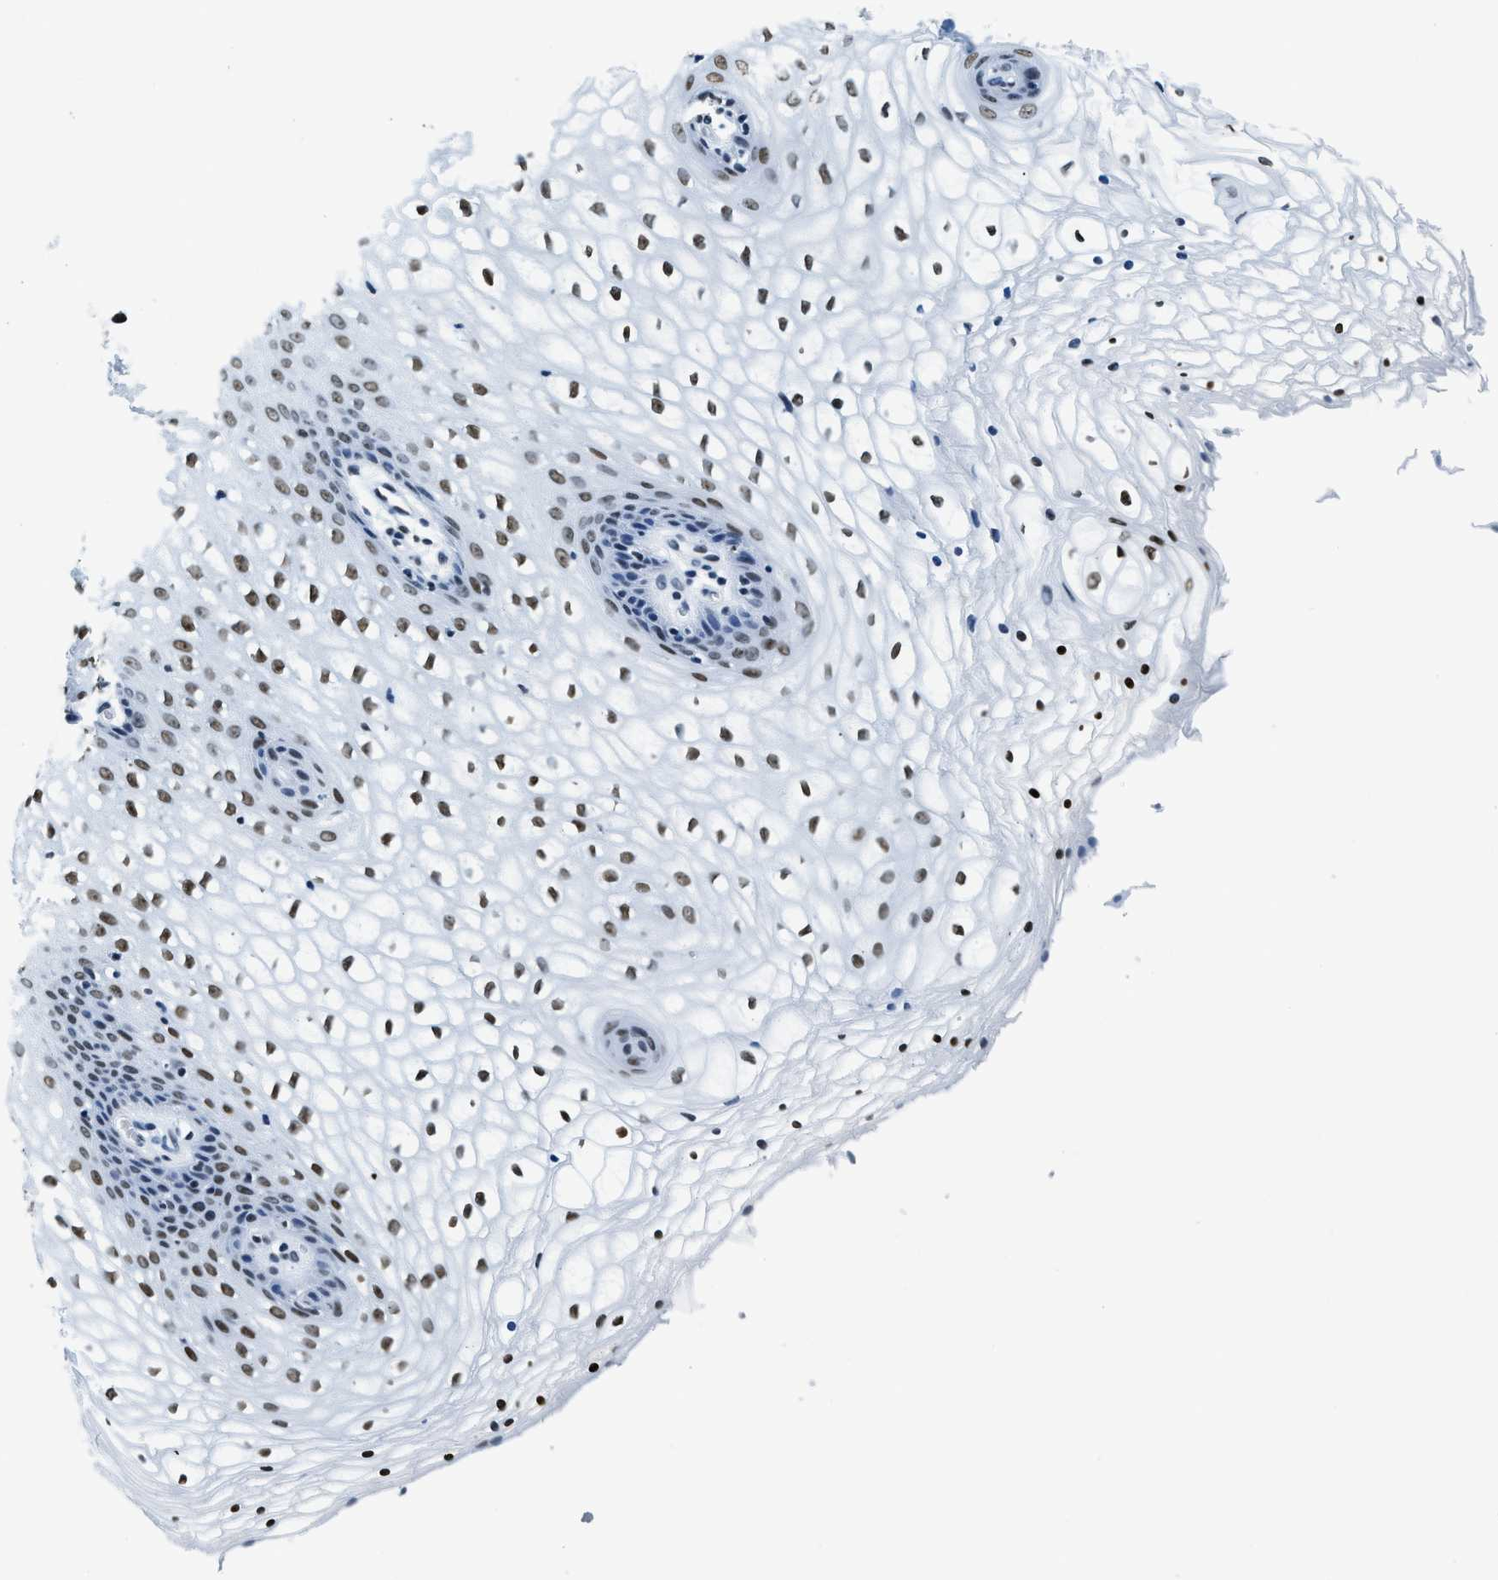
{"staining": {"intensity": "strong", "quantity": "25%-75%", "location": "nuclear"}, "tissue": "vagina", "cell_type": "Squamous epithelial cells", "image_type": "normal", "snomed": [{"axis": "morphology", "description": "Normal tissue, NOS"}, {"axis": "topography", "description": "Vagina"}], "caption": "The immunohistochemical stain labels strong nuclear staining in squamous epithelial cells of unremarkable vagina.", "gene": "TOP1", "patient": {"sex": "female", "age": 34}}